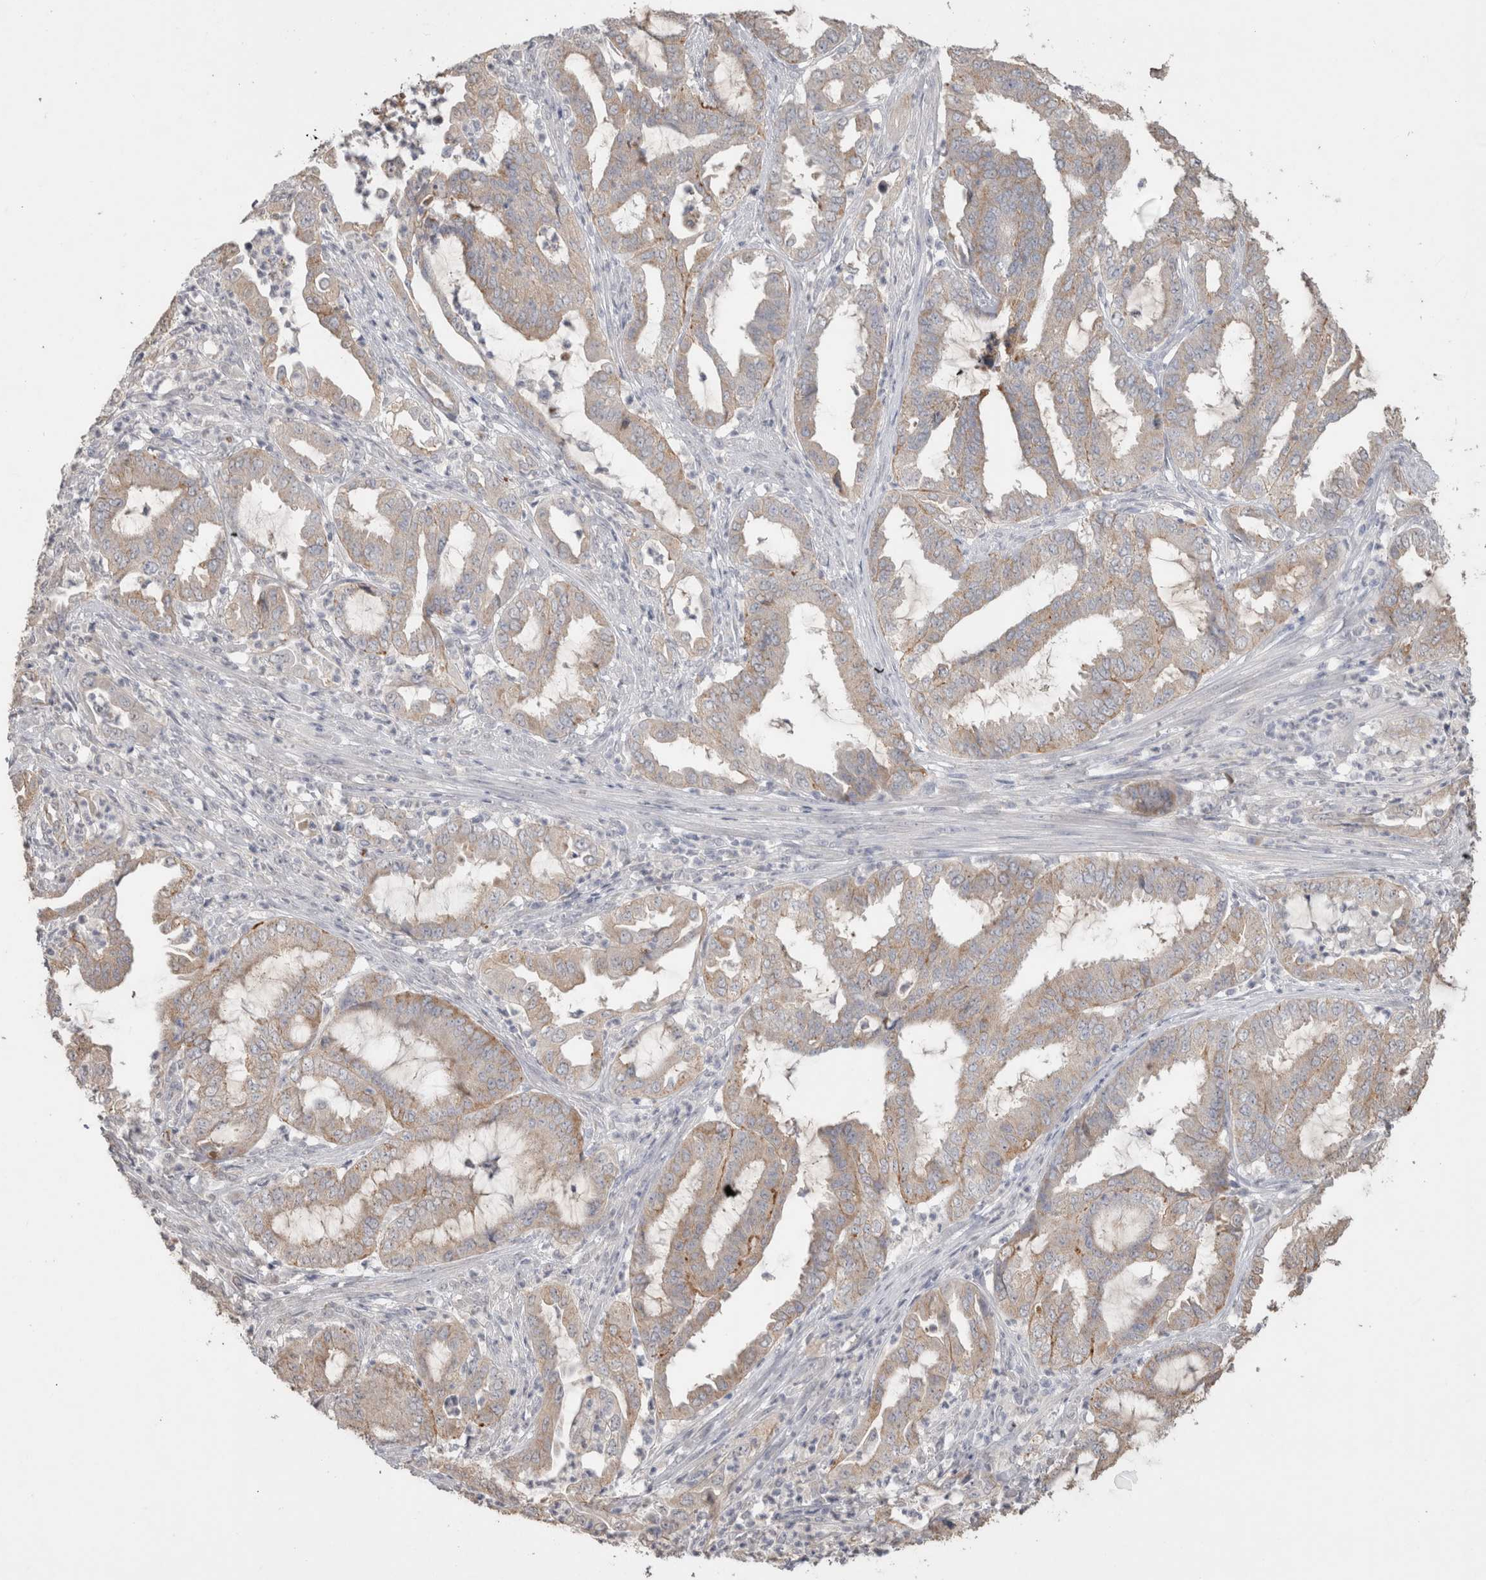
{"staining": {"intensity": "weak", "quantity": "25%-75%", "location": "cytoplasmic/membranous"}, "tissue": "endometrial cancer", "cell_type": "Tumor cells", "image_type": "cancer", "snomed": [{"axis": "morphology", "description": "Adenocarcinoma, NOS"}, {"axis": "topography", "description": "Endometrium"}], "caption": "Protein staining of endometrial cancer tissue displays weak cytoplasmic/membranous positivity in approximately 25%-75% of tumor cells. (DAB (3,3'-diaminobenzidine) IHC with brightfield microscopy, high magnification).", "gene": "NAALADL2", "patient": {"sex": "female", "age": 51}}